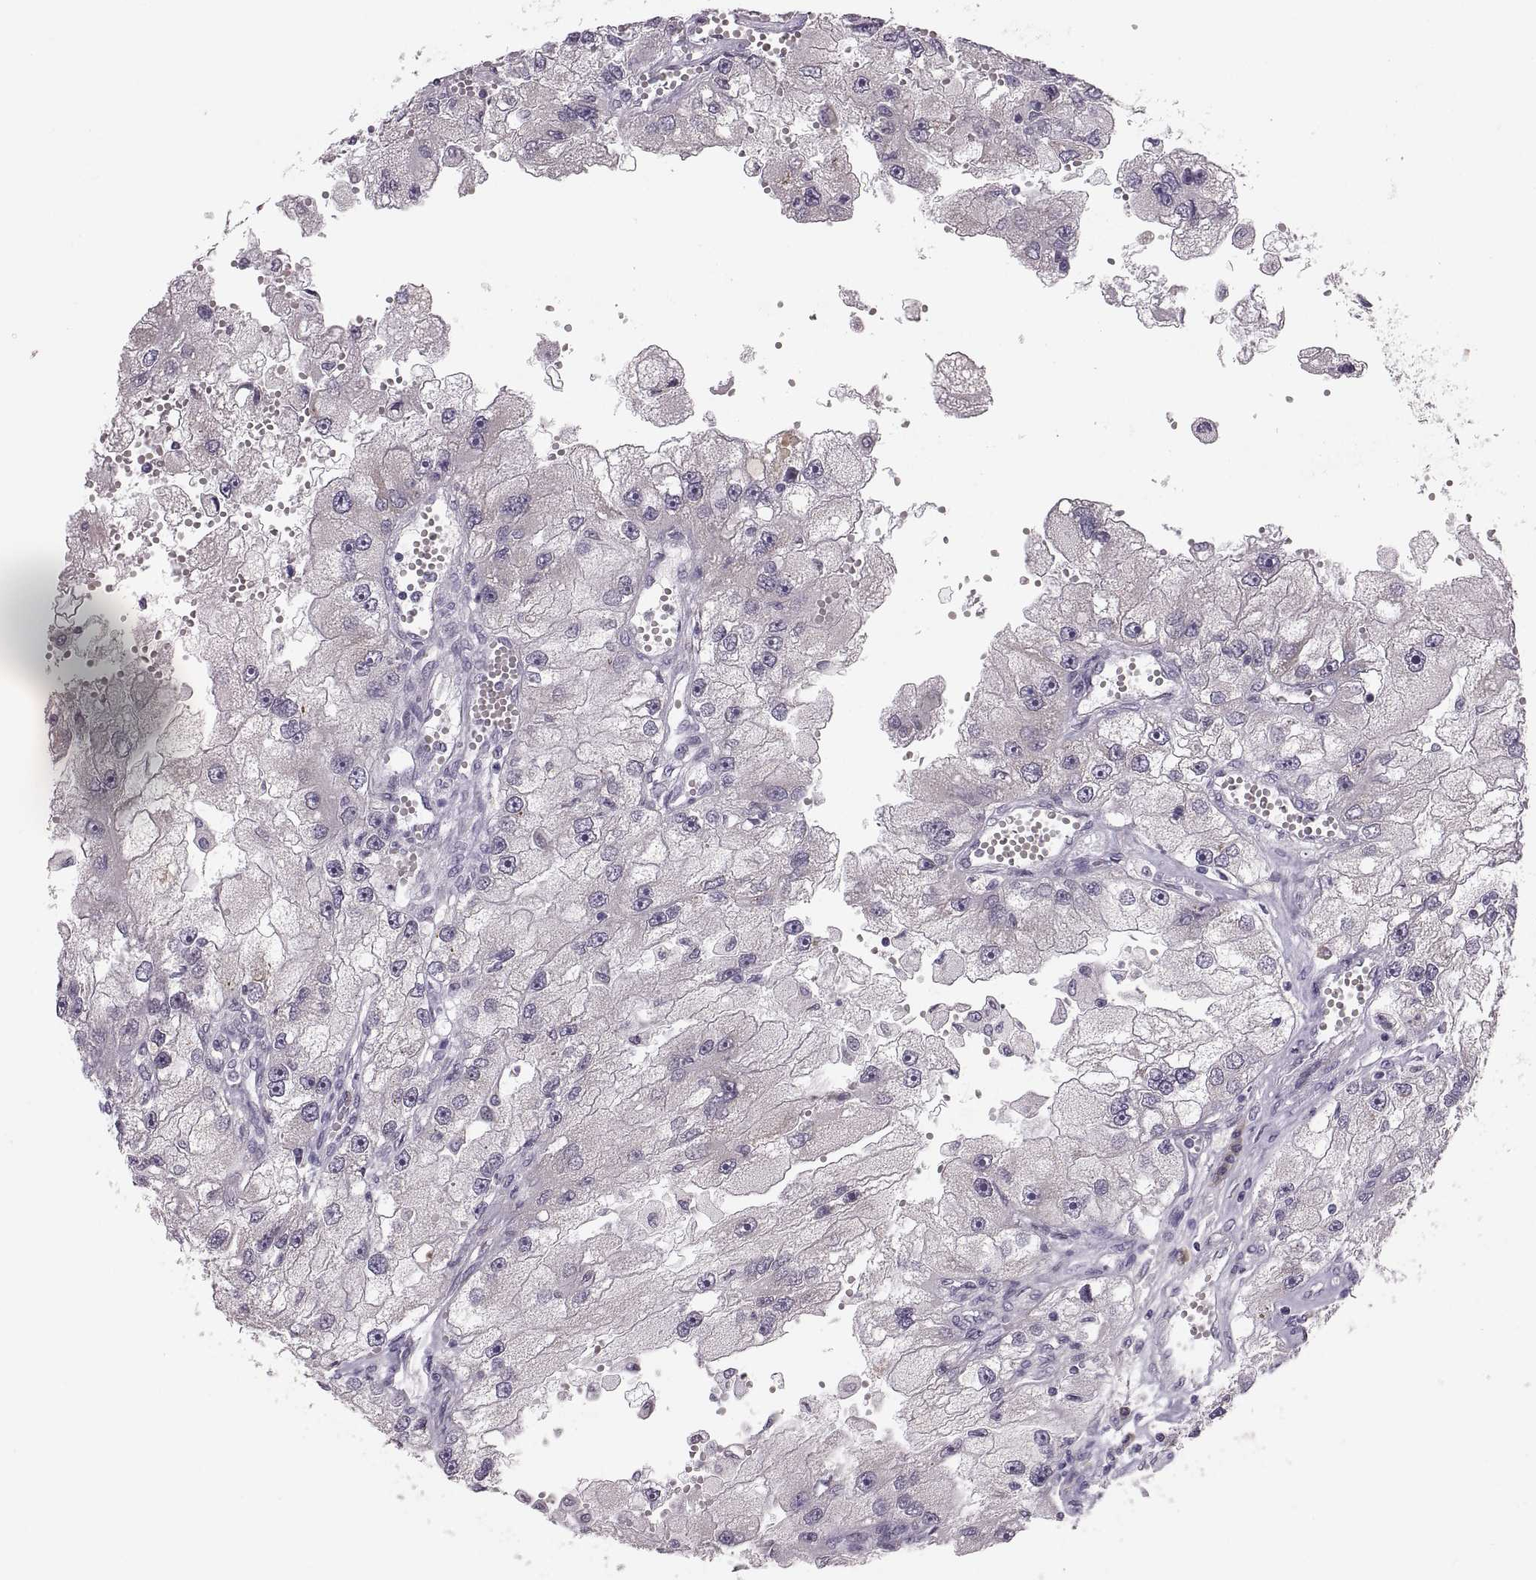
{"staining": {"intensity": "negative", "quantity": "none", "location": "none"}, "tissue": "renal cancer", "cell_type": "Tumor cells", "image_type": "cancer", "snomed": [{"axis": "morphology", "description": "Adenocarcinoma, NOS"}, {"axis": "topography", "description": "Kidney"}], "caption": "An IHC histopathology image of renal cancer (adenocarcinoma) is shown. There is no staining in tumor cells of renal cancer (adenocarcinoma).", "gene": "ADH6", "patient": {"sex": "male", "age": 63}}